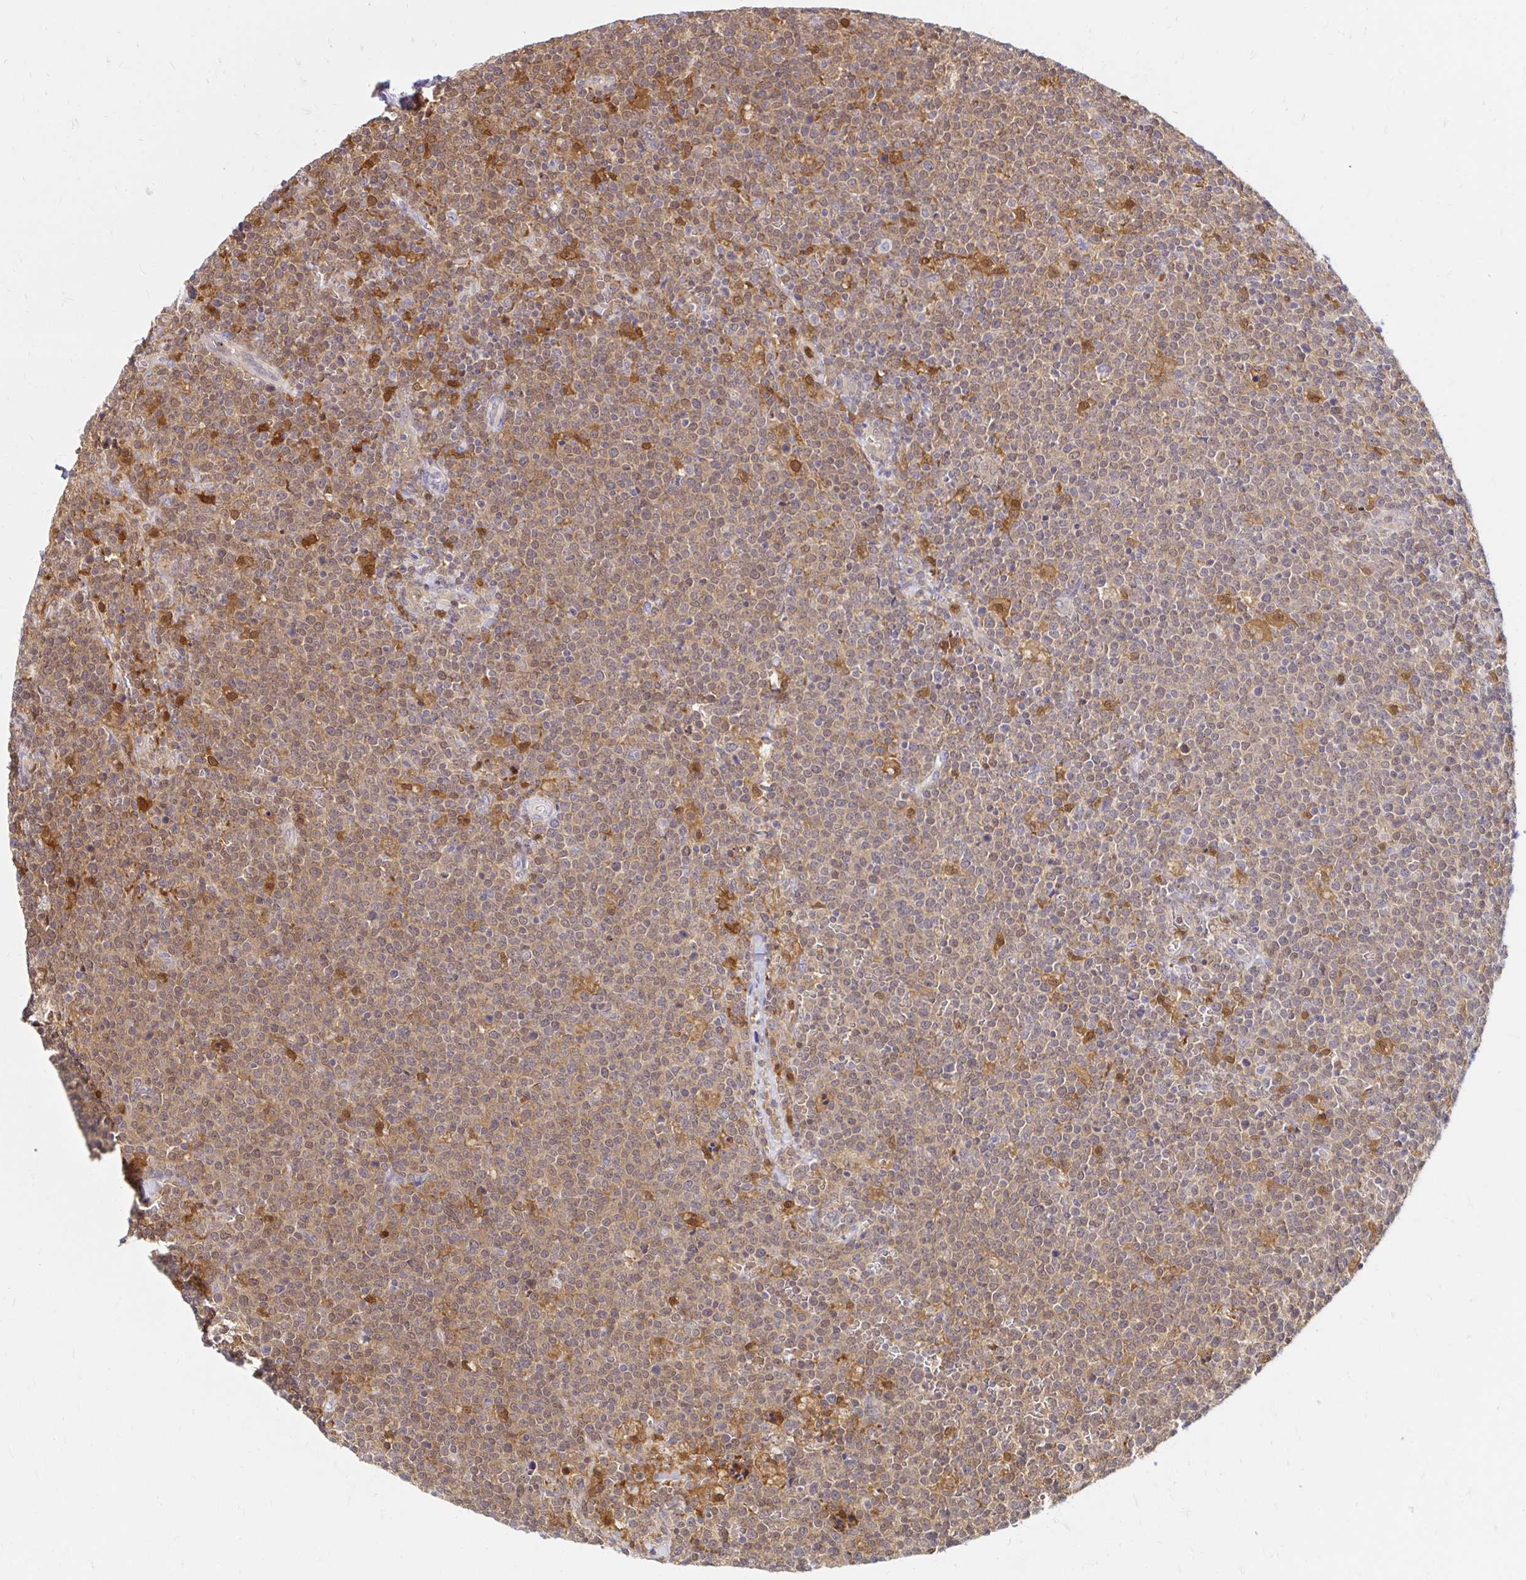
{"staining": {"intensity": "weak", "quantity": ">75%", "location": "cytoplasmic/membranous"}, "tissue": "lymphoma", "cell_type": "Tumor cells", "image_type": "cancer", "snomed": [{"axis": "morphology", "description": "Malignant lymphoma, non-Hodgkin's type, High grade"}, {"axis": "topography", "description": "Lymph node"}], "caption": "A high-resolution photomicrograph shows IHC staining of malignant lymphoma, non-Hodgkin's type (high-grade), which displays weak cytoplasmic/membranous expression in about >75% of tumor cells.", "gene": "PYCARD", "patient": {"sex": "male", "age": 61}}